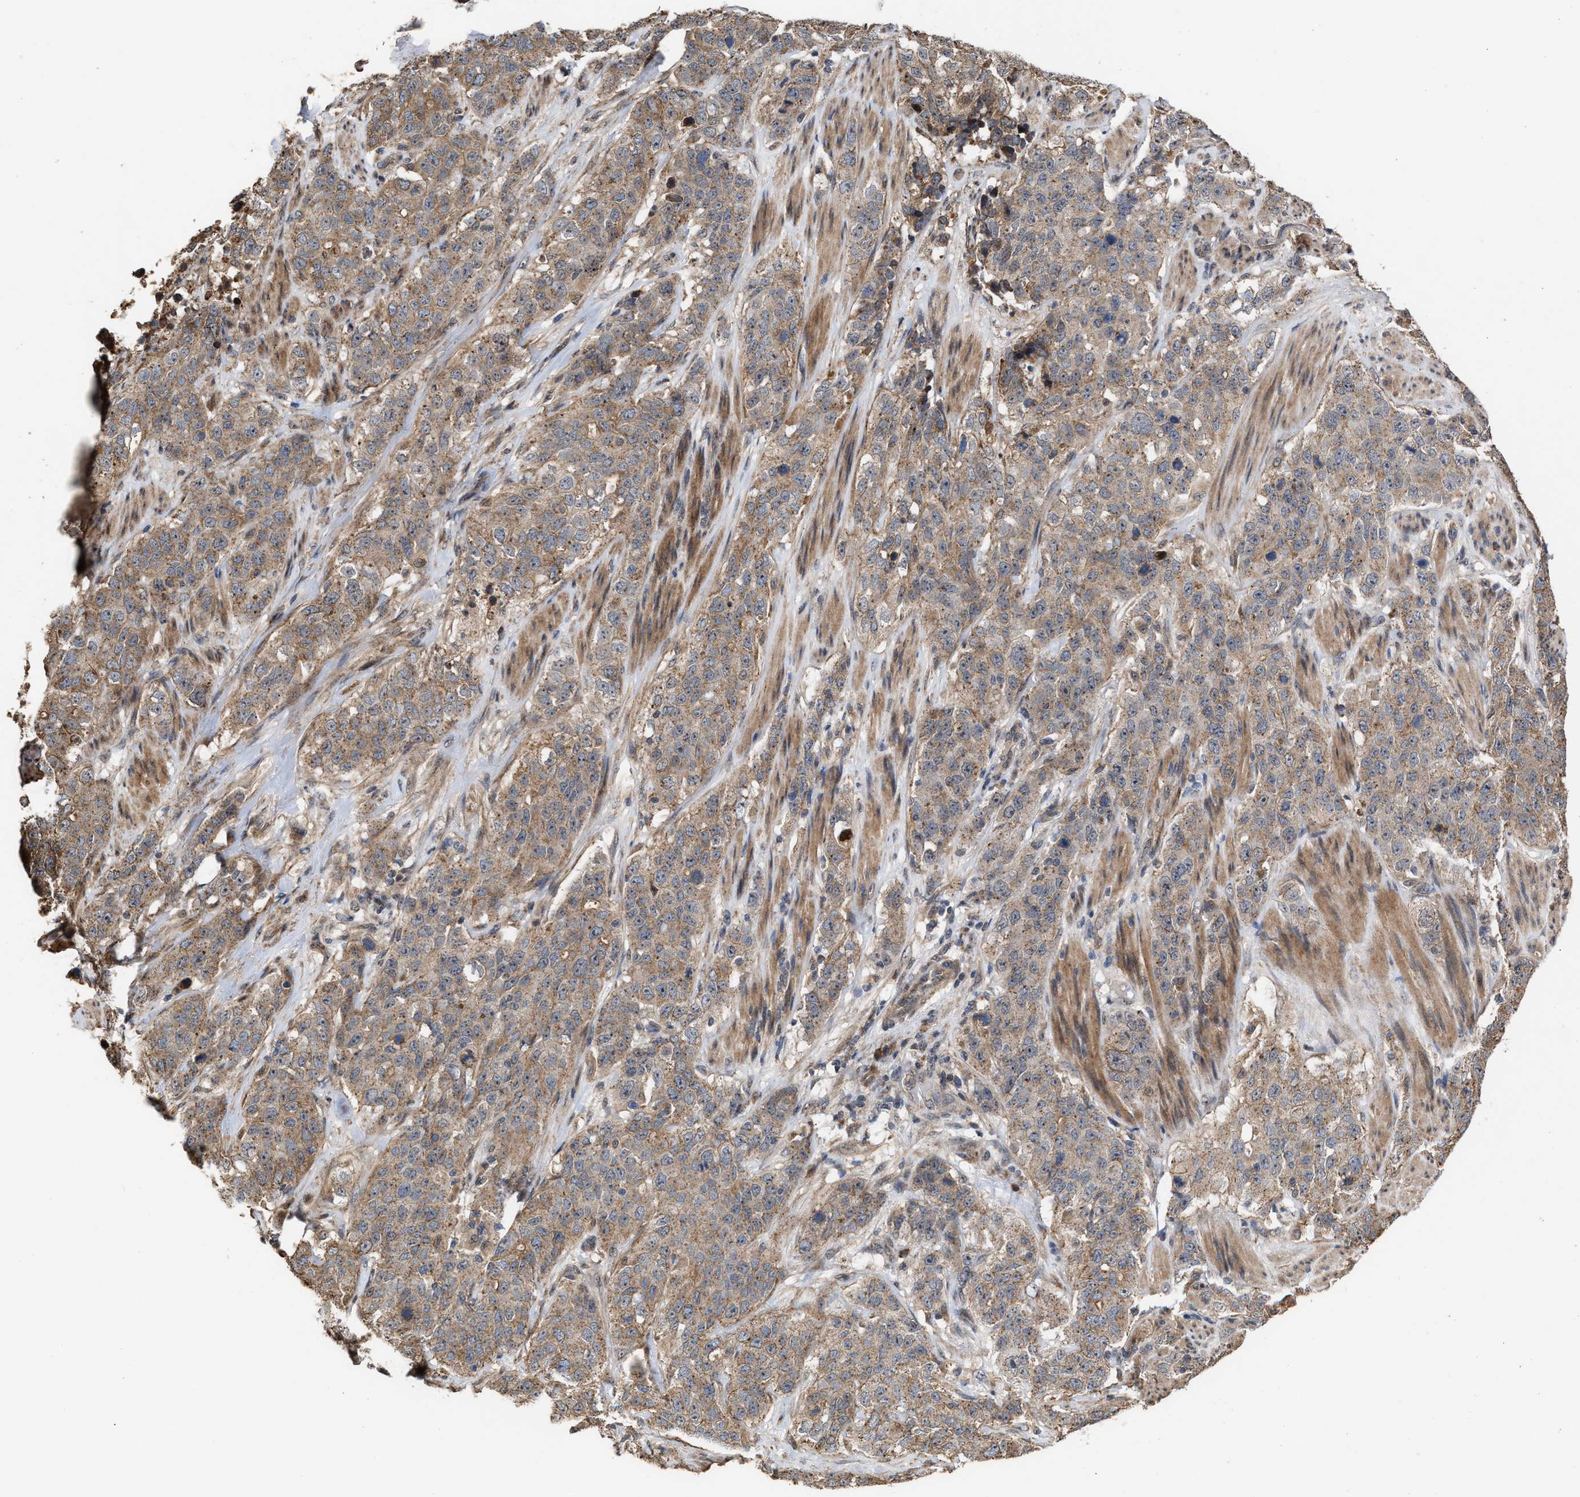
{"staining": {"intensity": "moderate", "quantity": ">75%", "location": "cytoplasmic/membranous"}, "tissue": "stomach cancer", "cell_type": "Tumor cells", "image_type": "cancer", "snomed": [{"axis": "morphology", "description": "Adenocarcinoma, NOS"}, {"axis": "topography", "description": "Stomach"}], "caption": "Stomach adenocarcinoma was stained to show a protein in brown. There is medium levels of moderate cytoplasmic/membranous staining in approximately >75% of tumor cells.", "gene": "EXOSC2", "patient": {"sex": "male", "age": 48}}